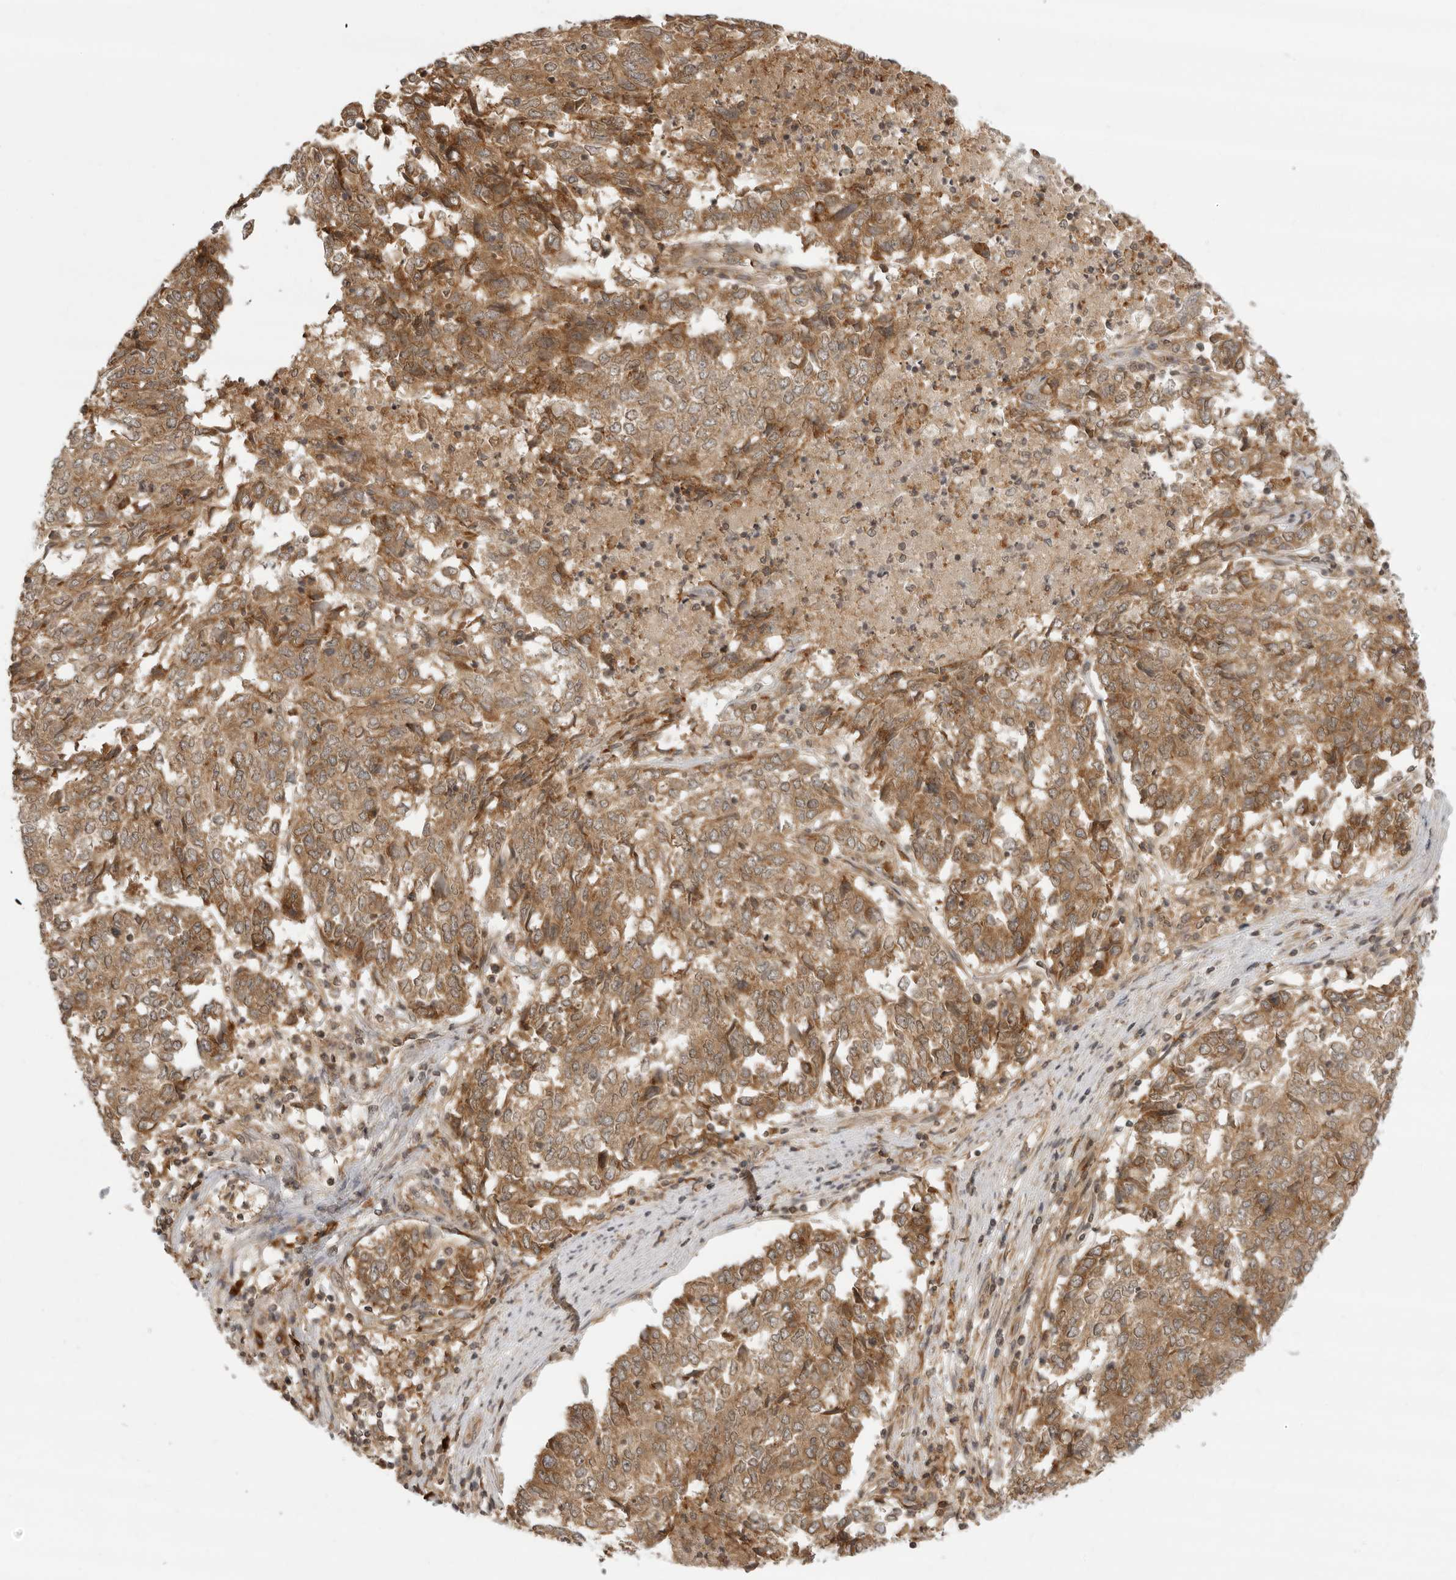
{"staining": {"intensity": "strong", "quantity": ">75%", "location": "cytoplasmic/membranous"}, "tissue": "endometrial cancer", "cell_type": "Tumor cells", "image_type": "cancer", "snomed": [{"axis": "morphology", "description": "Adenocarcinoma, NOS"}, {"axis": "topography", "description": "Endometrium"}], "caption": "A micrograph of human endometrial adenocarcinoma stained for a protein displays strong cytoplasmic/membranous brown staining in tumor cells.", "gene": "PRRC2A", "patient": {"sex": "female", "age": 80}}